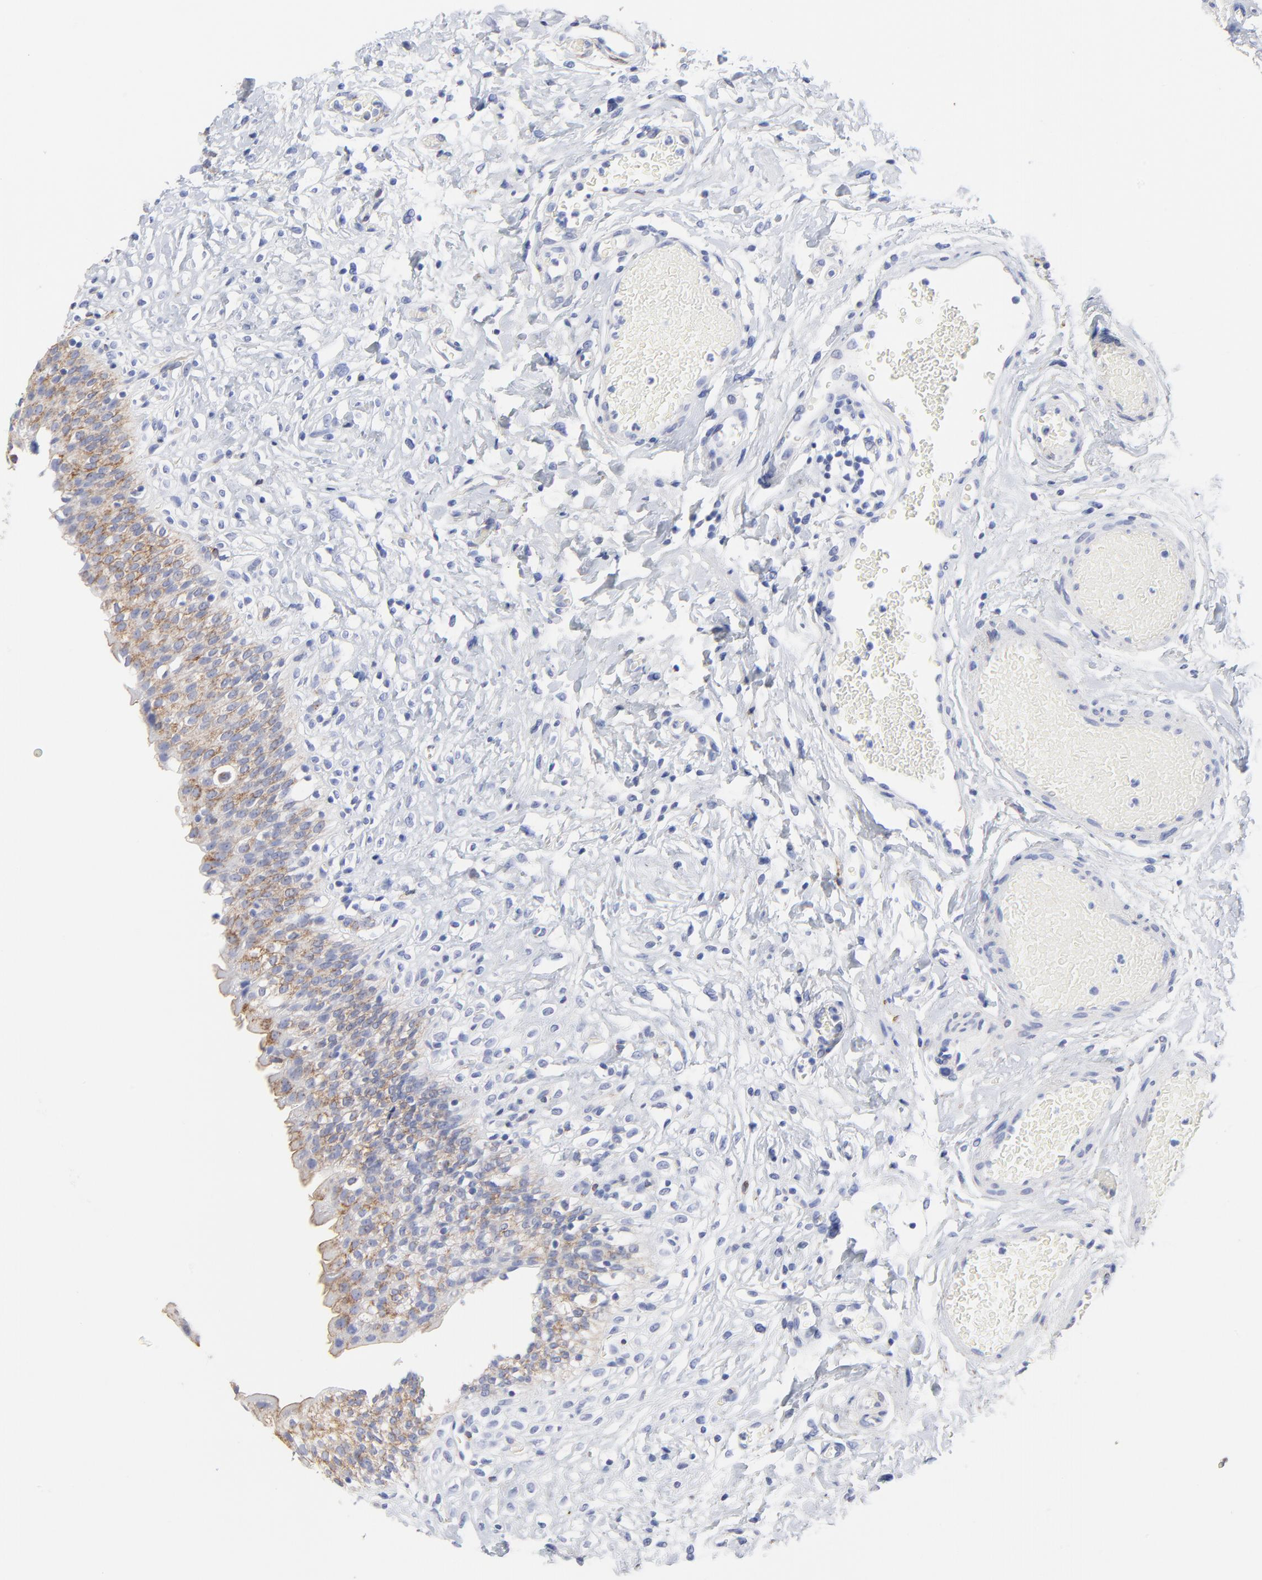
{"staining": {"intensity": "weak", "quantity": "25%-75%", "location": "cytoplasmic/membranous"}, "tissue": "urinary bladder", "cell_type": "Urothelial cells", "image_type": "normal", "snomed": [{"axis": "morphology", "description": "Normal tissue, NOS"}, {"axis": "topography", "description": "Urinary bladder"}], "caption": "A histopathology image of urinary bladder stained for a protein displays weak cytoplasmic/membranous brown staining in urothelial cells. The protein of interest is stained brown, and the nuclei are stained in blue (DAB IHC with brightfield microscopy, high magnification).", "gene": "CNTN3", "patient": {"sex": "female", "age": 80}}